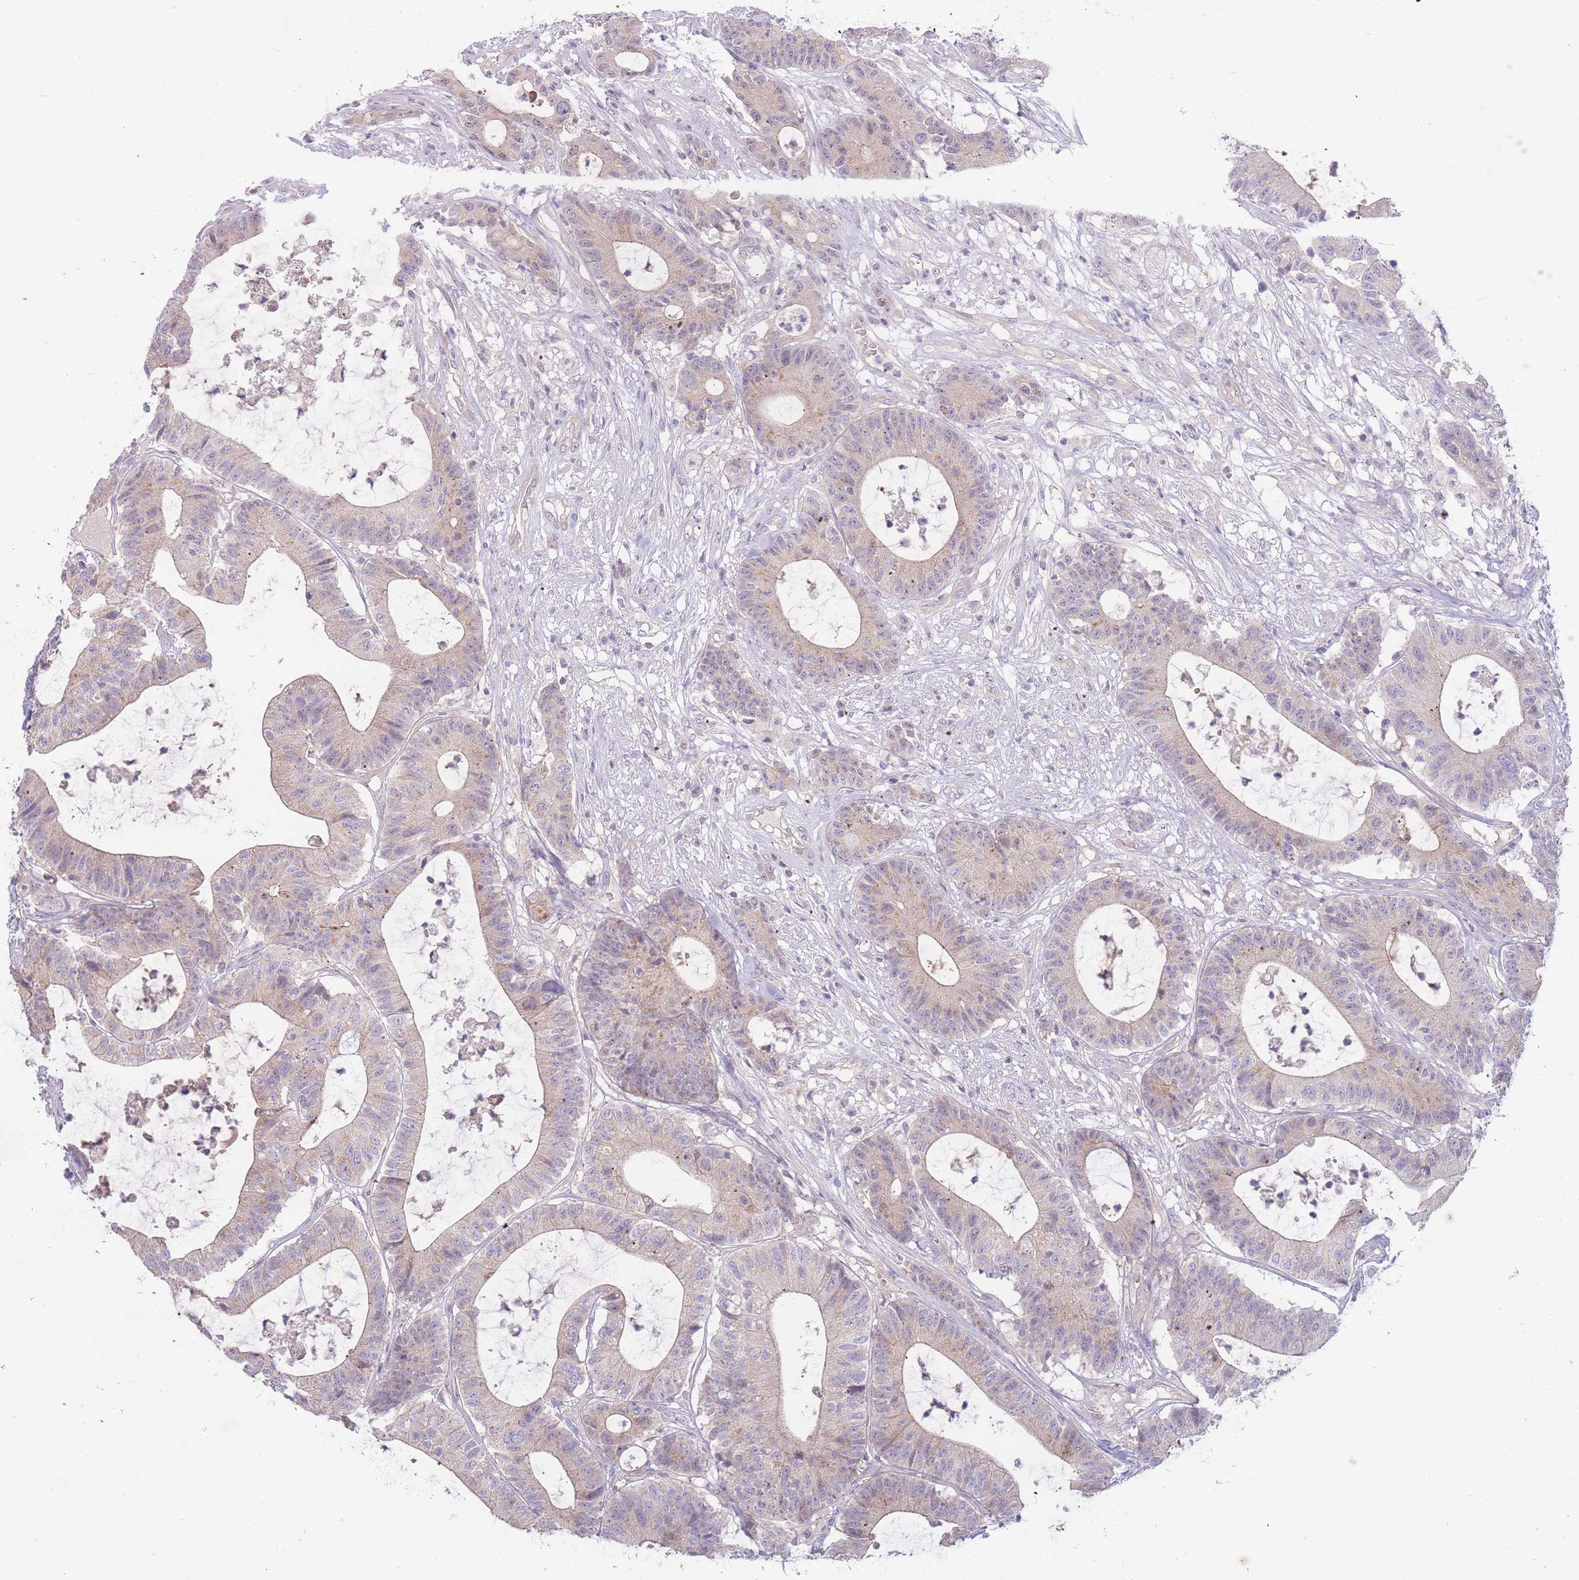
{"staining": {"intensity": "weak", "quantity": "<25%", "location": "cytoplasmic/membranous"}, "tissue": "colorectal cancer", "cell_type": "Tumor cells", "image_type": "cancer", "snomed": [{"axis": "morphology", "description": "Adenocarcinoma, NOS"}, {"axis": "topography", "description": "Colon"}], "caption": "An immunohistochemistry (IHC) image of colorectal cancer is shown. There is no staining in tumor cells of colorectal cancer. Nuclei are stained in blue.", "gene": "SPHKAP", "patient": {"sex": "female", "age": 84}}